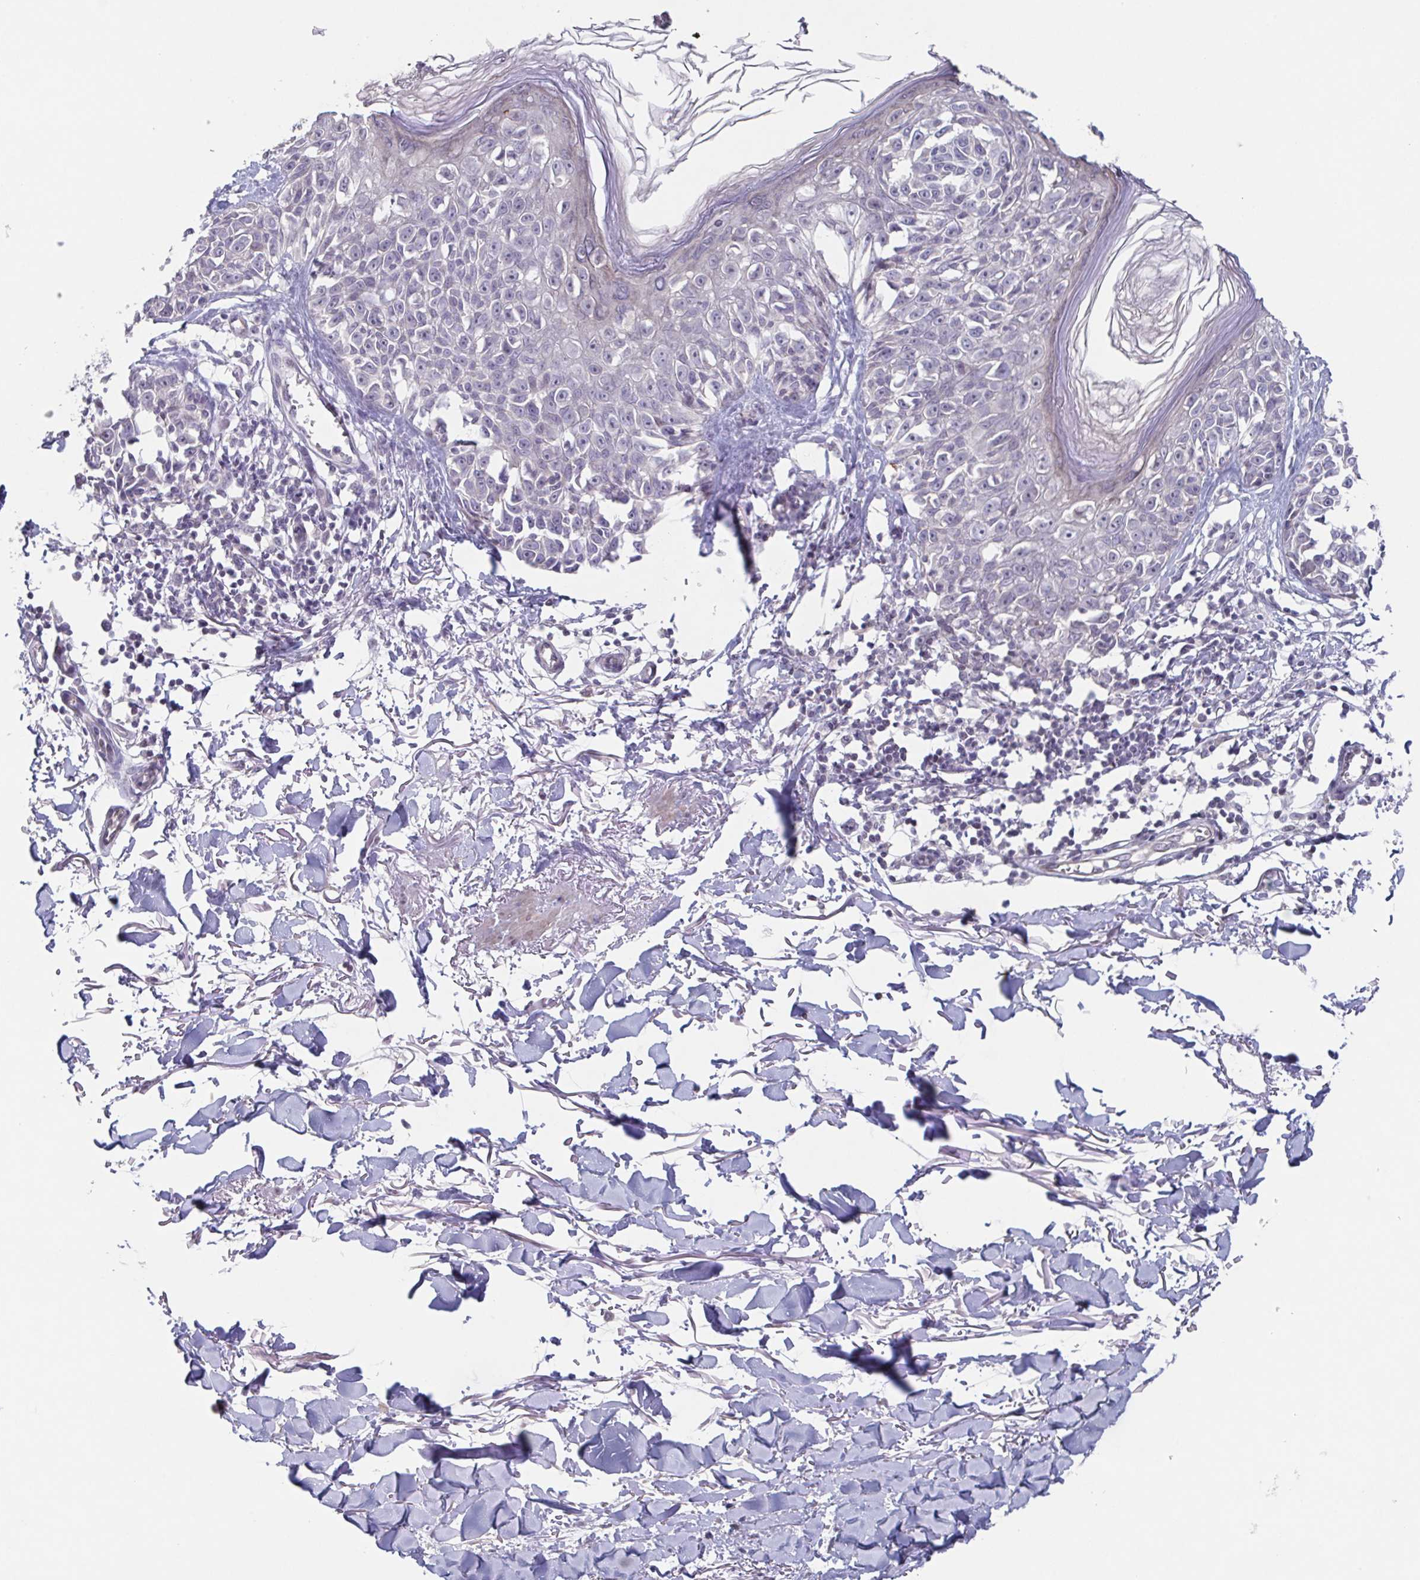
{"staining": {"intensity": "negative", "quantity": "none", "location": "none"}, "tissue": "melanoma", "cell_type": "Tumor cells", "image_type": "cancer", "snomed": [{"axis": "morphology", "description": "Malignant melanoma, NOS"}, {"axis": "topography", "description": "Skin"}], "caption": "High magnification brightfield microscopy of malignant melanoma stained with DAB (3,3'-diaminobenzidine) (brown) and counterstained with hematoxylin (blue): tumor cells show no significant positivity.", "gene": "GHRL", "patient": {"sex": "male", "age": 73}}